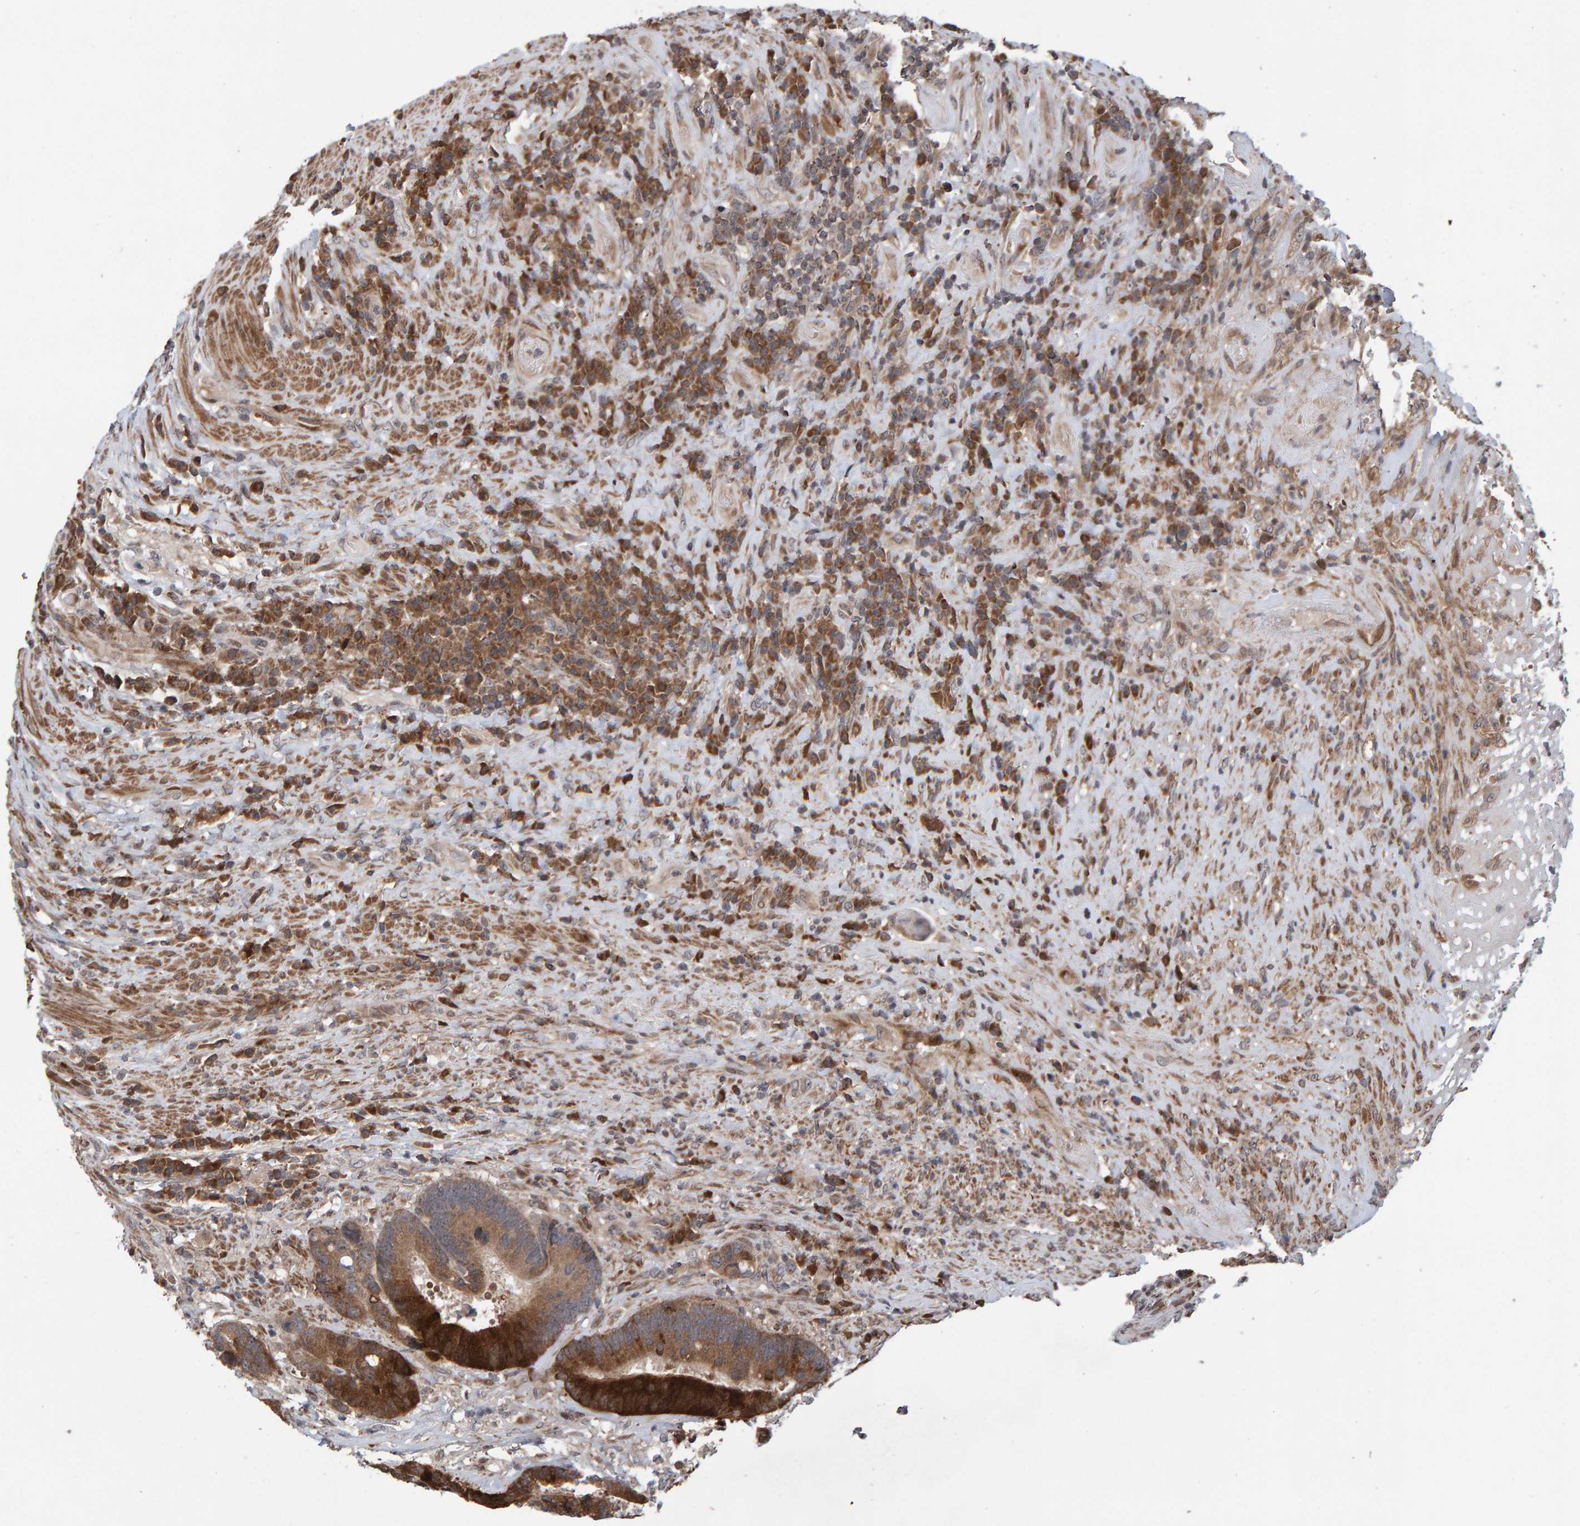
{"staining": {"intensity": "strong", "quantity": ">75%", "location": "cytoplasmic/membranous"}, "tissue": "colorectal cancer", "cell_type": "Tumor cells", "image_type": "cancer", "snomed": [{"axis": "morphology", "description": "Adenocarcinoma, NOS"}, {"axis": "topography", "description": "Rectum"}], "caption": "Immunohistochemical staining of human colorectal cancer (adenocarcinoma) exhibits high levels of strong cytoplasmic/membranous staining in approximately >75% of tumor cells.", "gene": "PECR", "patient": {"sex": "female", "age": 89}}